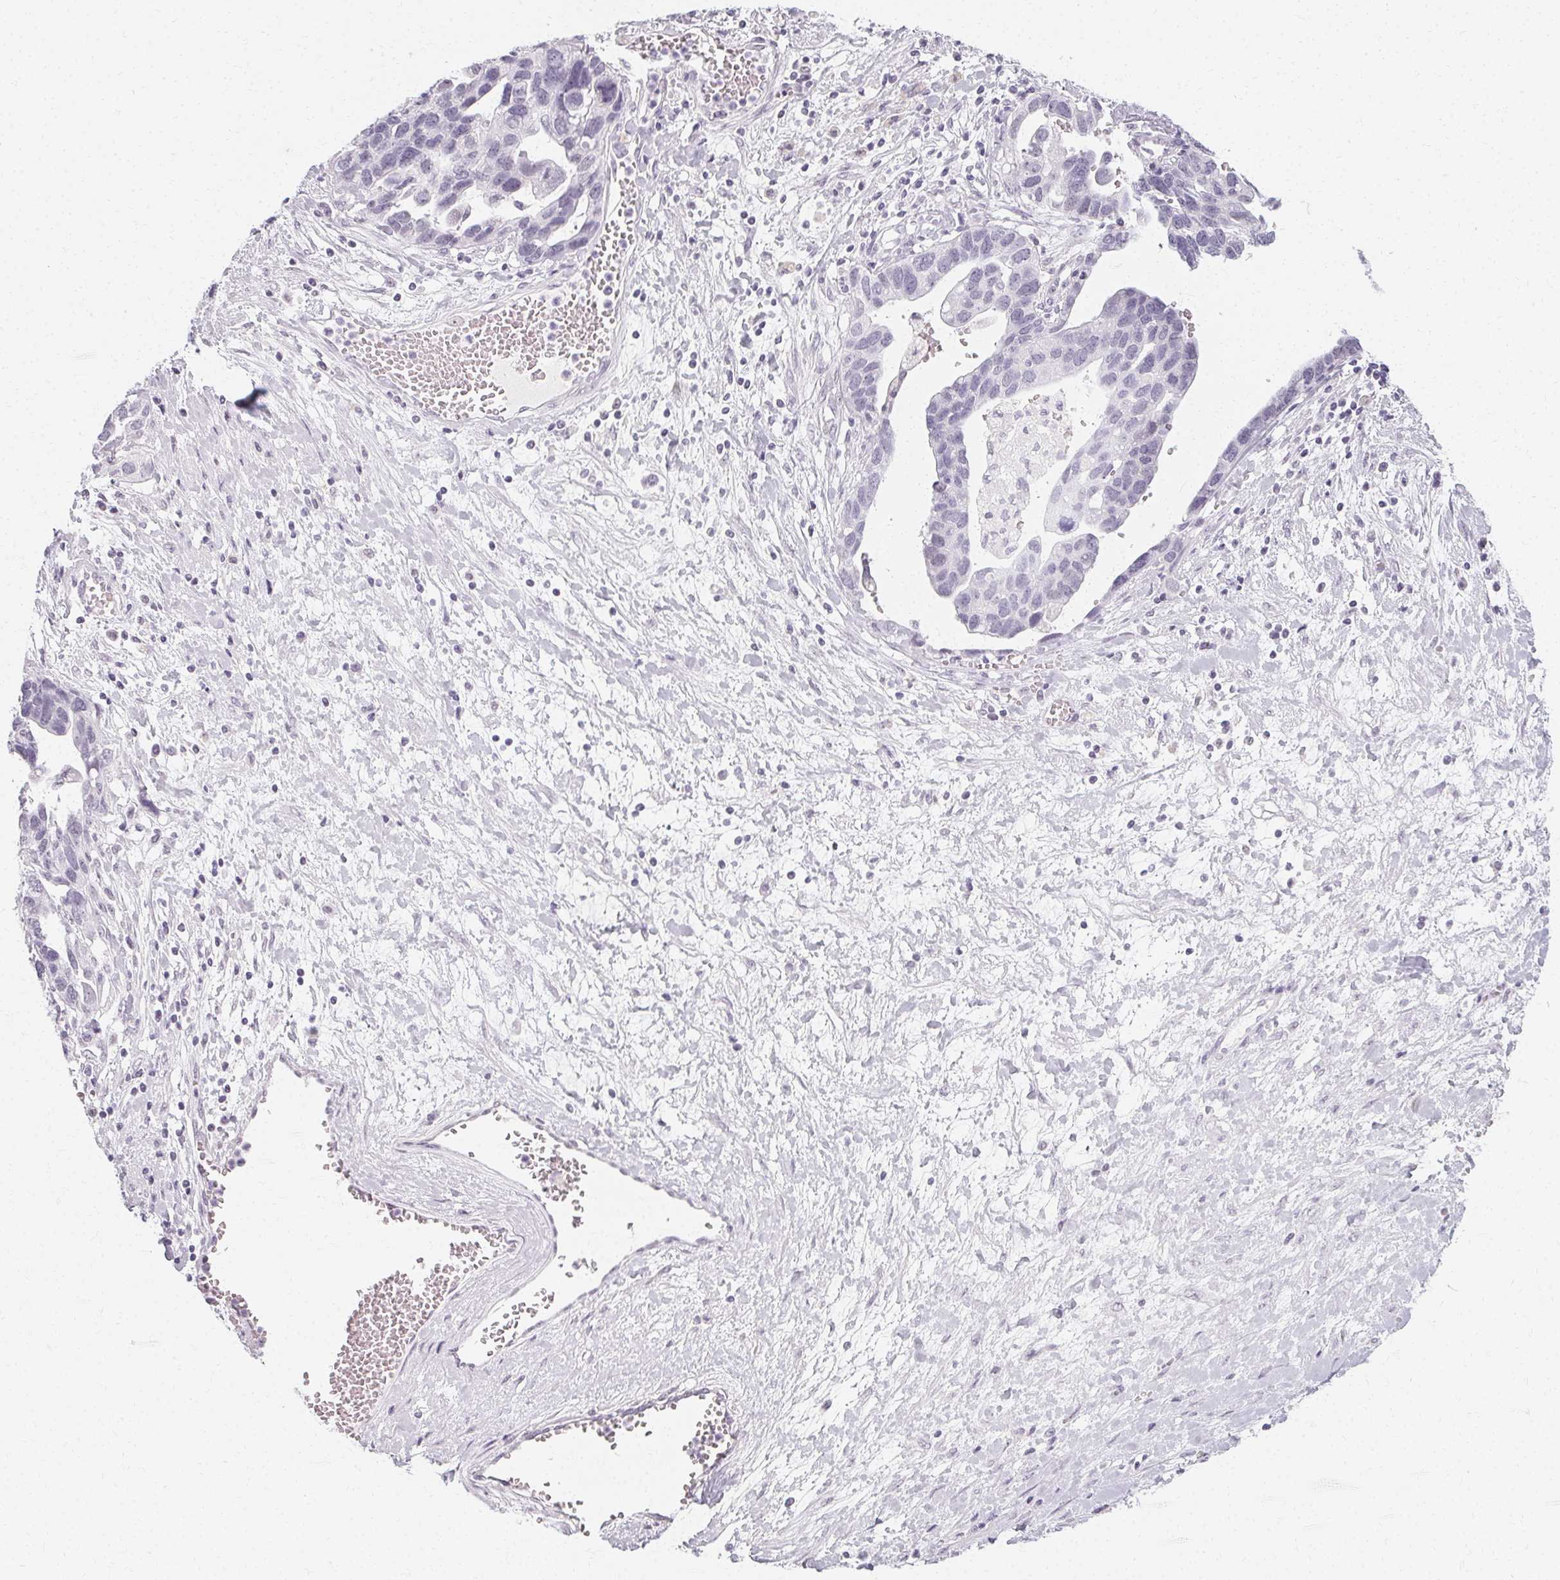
{"staining": {"intensity": "negative", "quantity": "none", "location": "none"}, "tissue": "ovarian cancer", "cell_type": "Tumor cells", "image_type": "cancer", "snomed": [{"axis": "morphology", "description": "Cystadenocarcinoma, serous, NOS"}, {"axis": "topography", "description": "Ovary"}], "caption": "Tumor cells show no significant protein positivity in ovarian cancer (serous cystadenocarcinoma).", "gene": "SYNPR", "patient": {"sex": "female", "age": 54}}